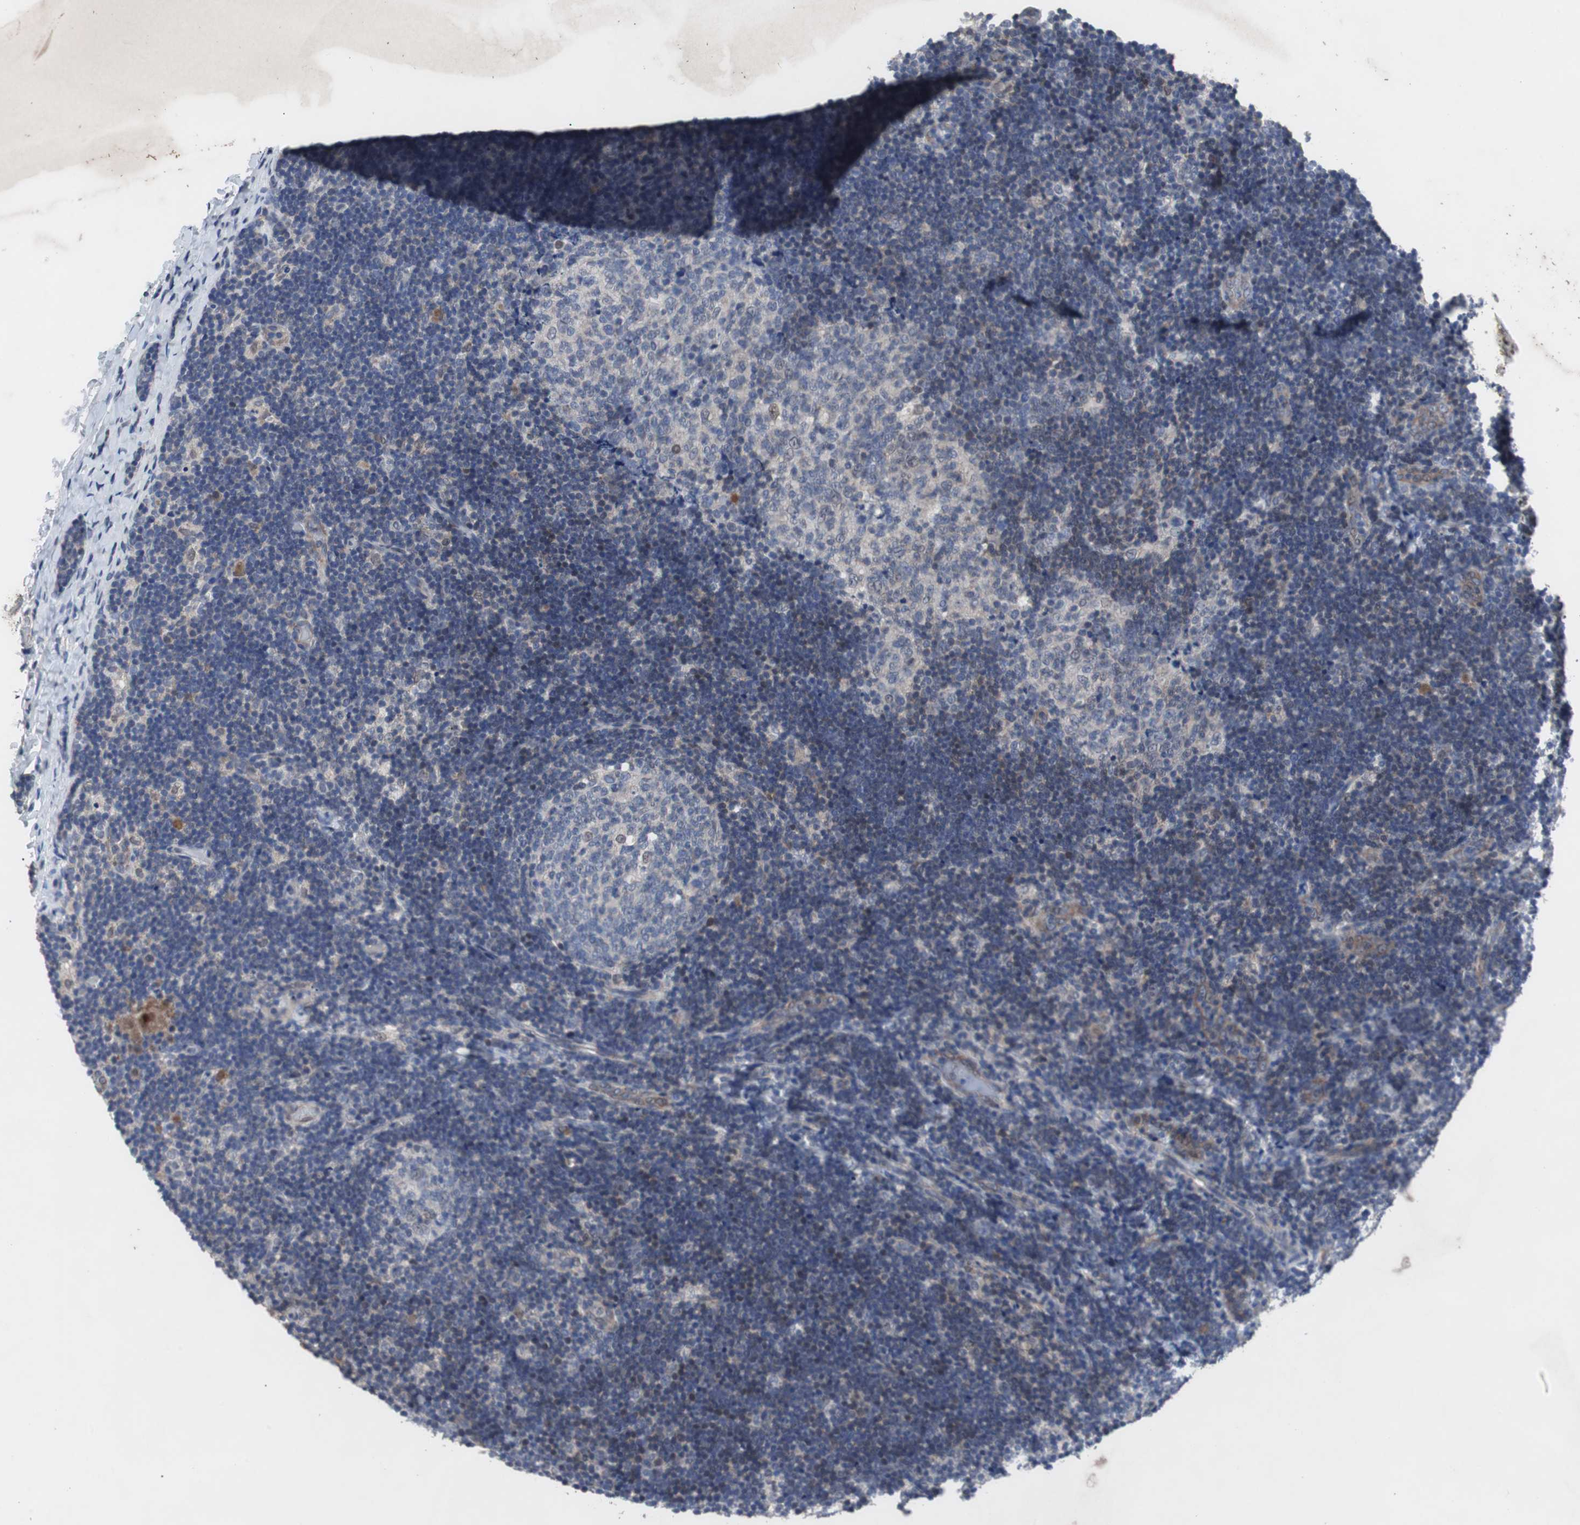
{"staining": {"intensity": "negative", "quantity": "none", "location": "none"}, "tissue": "lymph node", "cell_type": "Germinal center cells", "image_type": "normal", "snomed": [{"axis": "morphology", "description": "Normal tissue, NOS"}, {"axis": "topography", "description": "Lymph node"}], "caption": "Human lymph node stained for a protein using IHC displays no staining in germinal center cells.", "gene": "RBM47", "patient": {"sex": "female", "age": 14}}